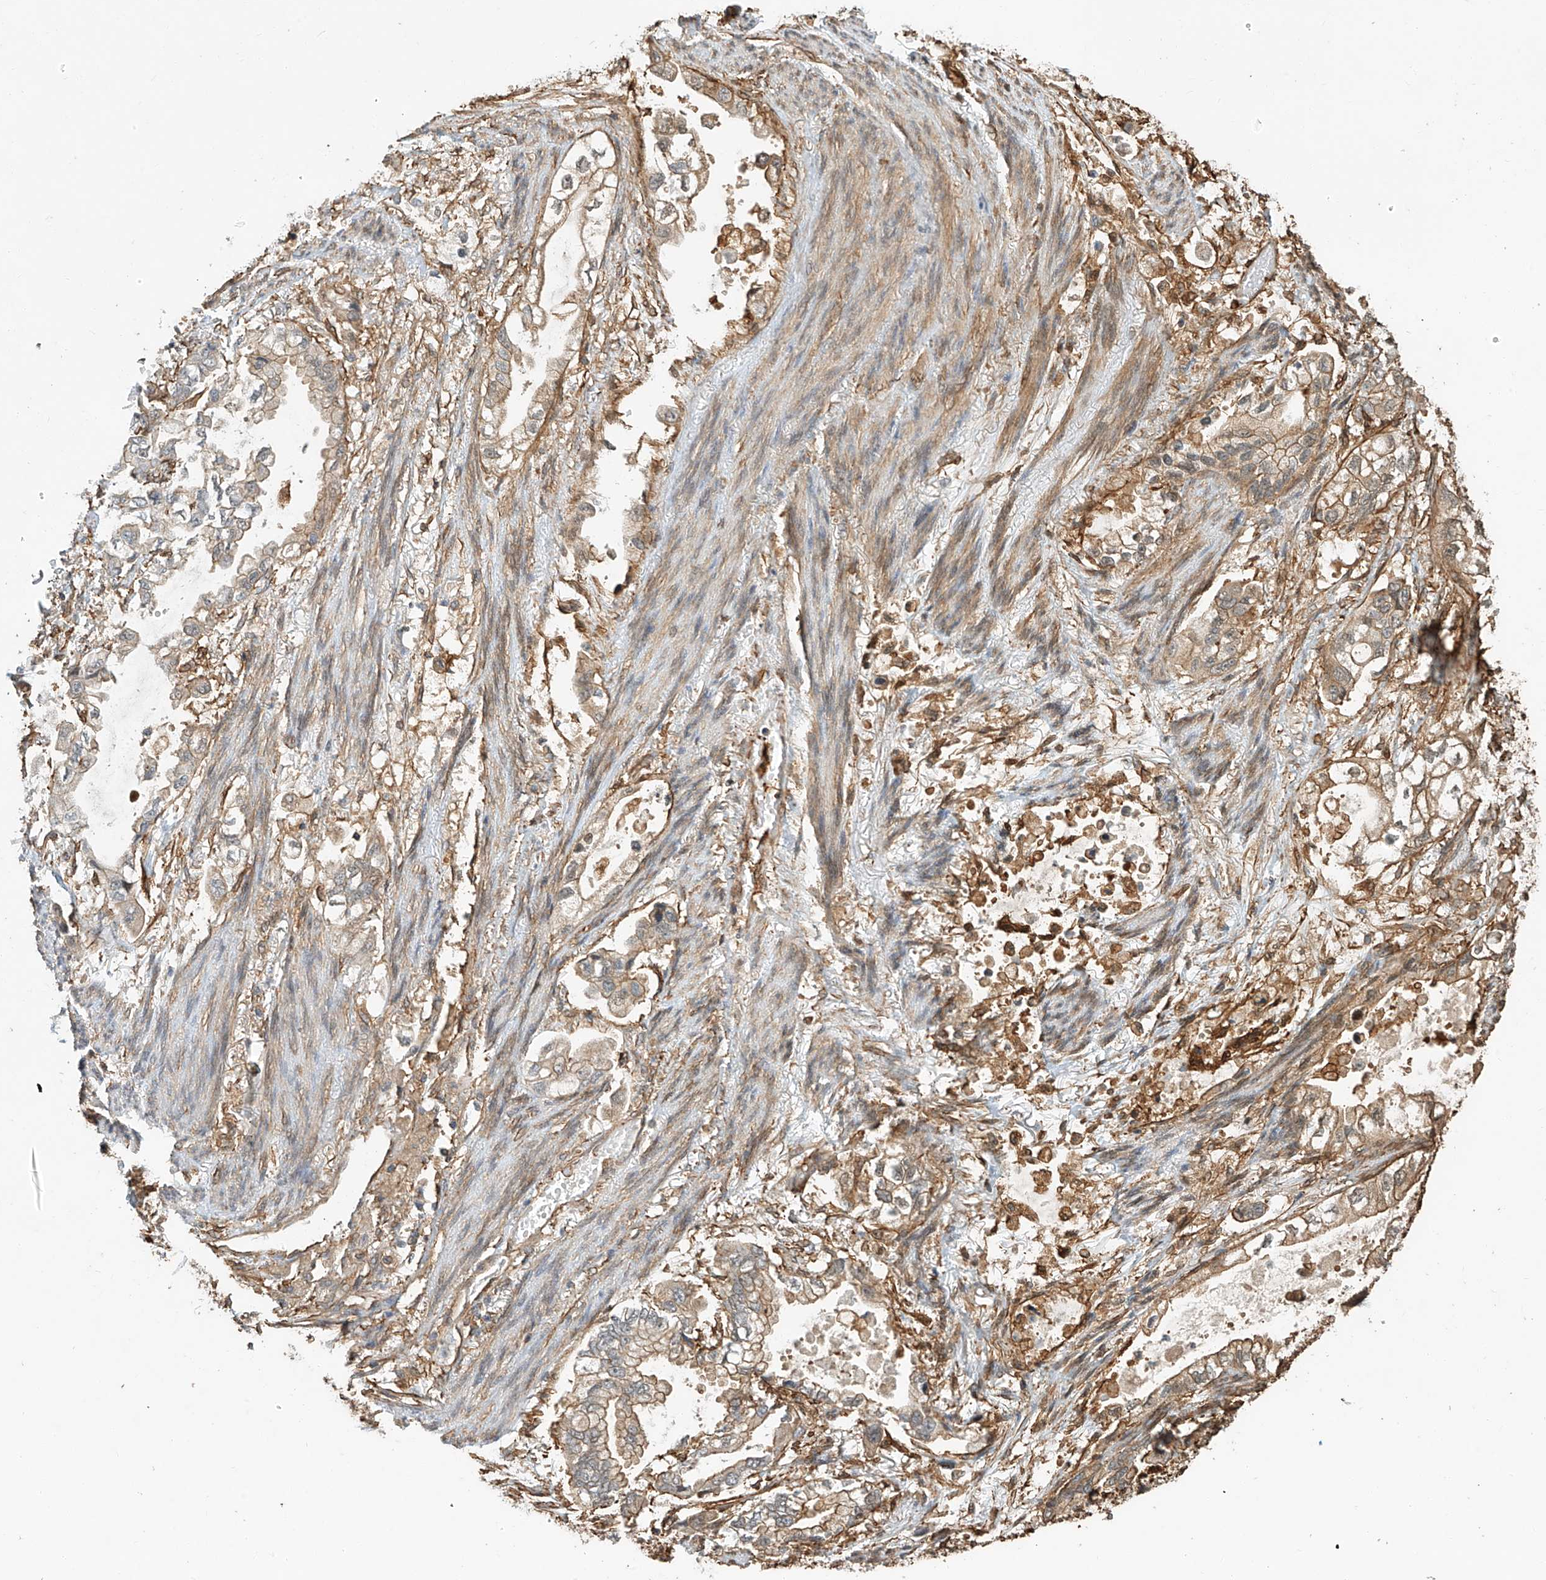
{"staining": {"intensity": "weak", "quantity": "25%-75%", "location": "cytoplasmic/membranous"}, "tissue": "stomach cancer", "cell_type": "Tumor cells", "image_type": "cancer", "snomed": [{"axis": "morphology", "description": "Adenocarcinoma, NOS"}, {"axis": "topography", "description": "Stomach"}], "caption": "Immunohistochemical staining of human stomach cancer (adenocarcinoma) reveals weak cytoplasmic/membranous protein expression in about 25%-75% of tumor cells.", "gene": "CSMD3", "patient": {"sex": "male", "age": 62}}